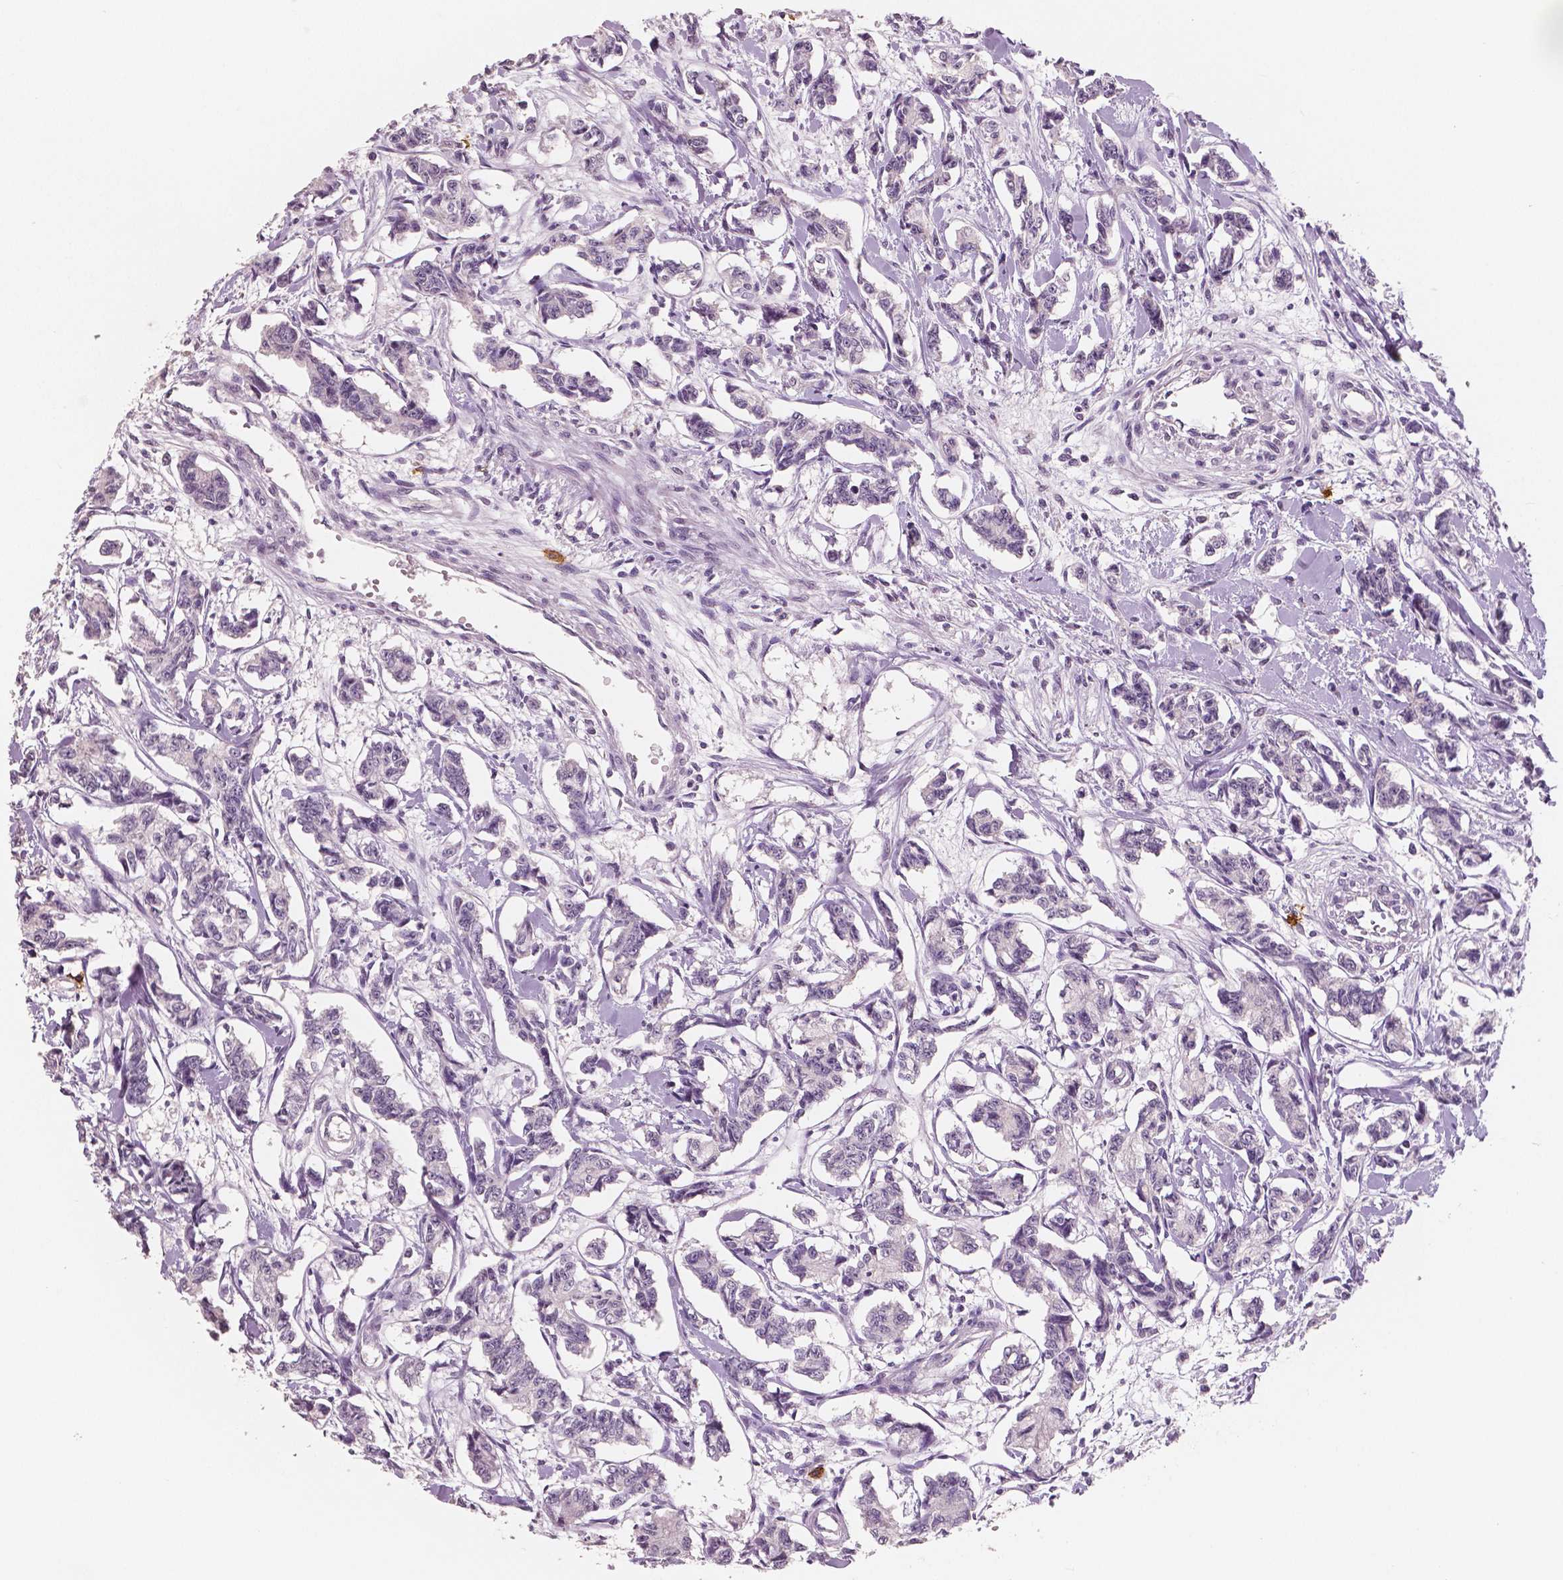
{"staining": {"intensity": "negative", "quantity": "none", "location": "none"}, "tissue": "carcinoid", "cell_type": "Tumor cells", "image_type": "cancer", "snomed": [{"axis": "morphology", "description": "Carcinoid, malignant, NOS"}, {"axis": "topography", "description": "Kidney"}], "caption": "Immunohistochemical staining of human malignant carcinoid reveals no significant expression in tumor cells. The staining was performed using DAB (3,3'-diaminobenzidine) to visualize the protein expression in brown, while the nuclei were stained in blue with hematoxylin (Magnification: 20x).", "gene": "KIT", "patient": {"sex": "female", "age": 41}}